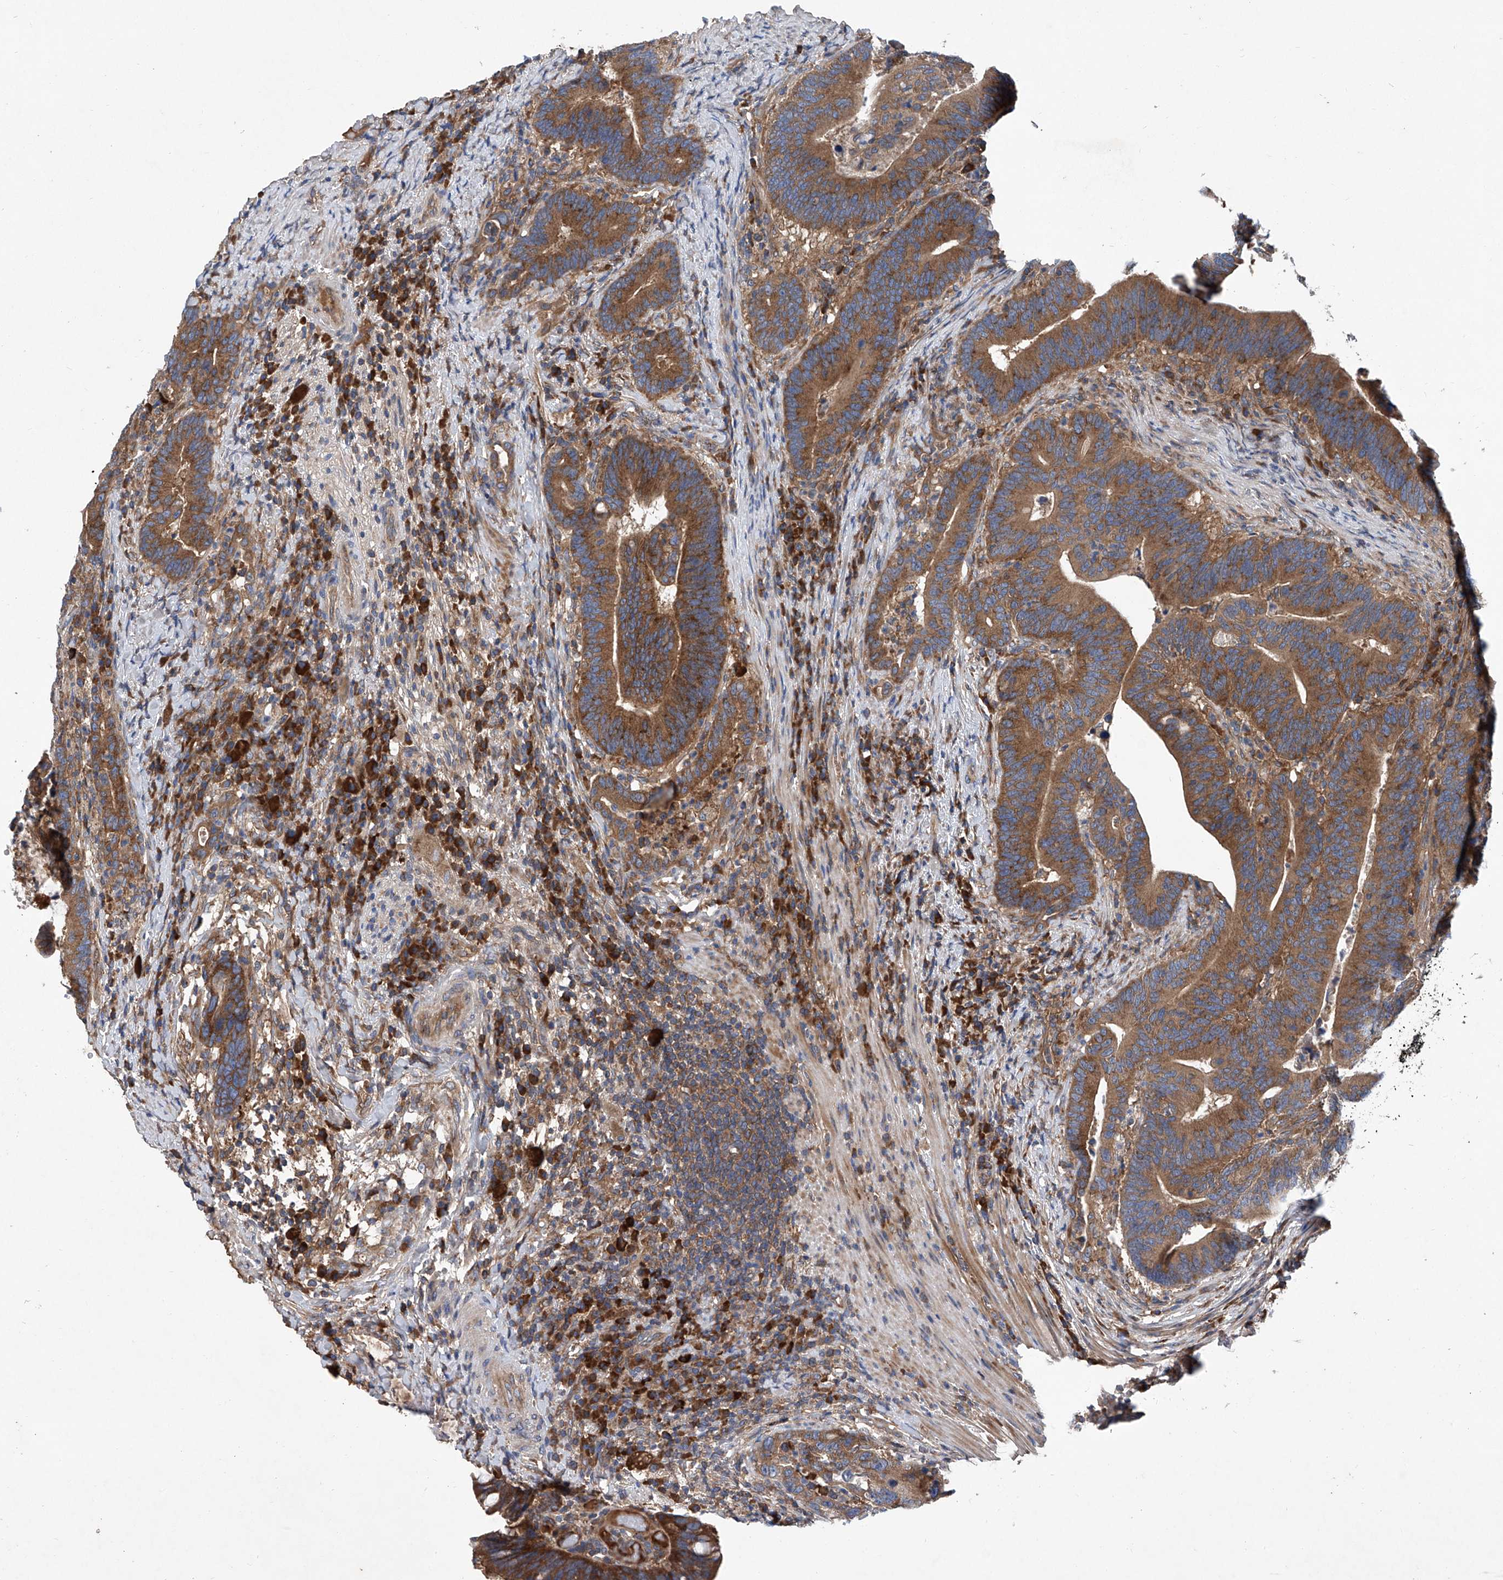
{"staining": {"intensity": "strong", "quantity": ">75%", "location": "cytoplasmic/membranous"}, "tissue": "colorectal cancer", "cell_type": "Tumor cells", "image_type": "cancer", "snomed": [{"axis": "morphology", "description": "Adenocarcinoma, NOS"}, {"axis": "topography", "description": "Colon"}], "caption": "A brown stain highlights strong cytoplasmic/membranous positivity of a protein in human colorectal cancer tumor cells.", "gene": "ASCC3", "patient": {"sex": "female", "age": 66}}